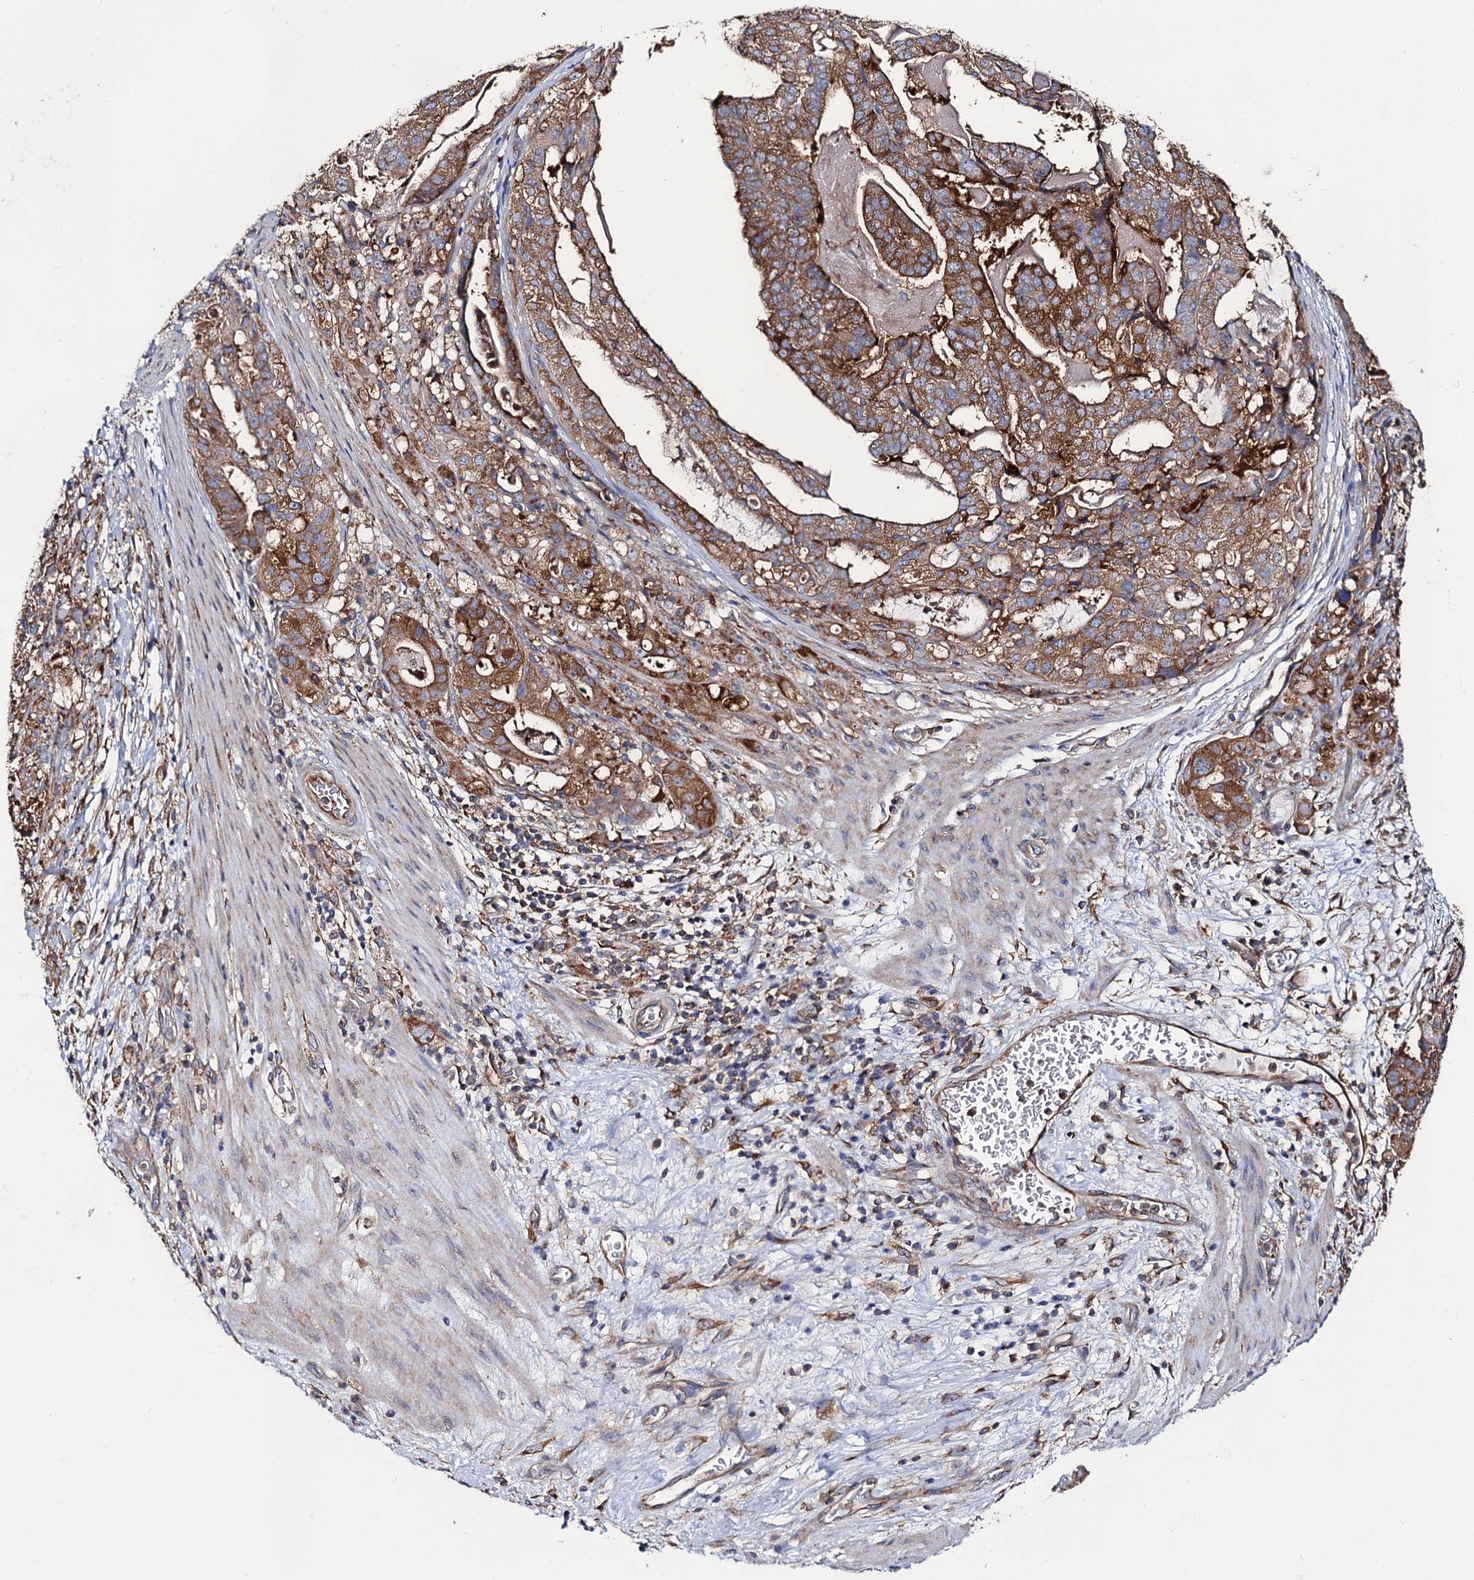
{"staining": {"intensity": "moderate", "quantity": ">75%", "location": "cytoplasmic/membranous"}, "tissue": "stomach cancer", "cell_type": "Tumor cells", "image_type": "cancer", "snomed": [{"axis": "morphology", "description": "Adenocarcinoma, NOS"}, {"axis": "topography", "description": "Stomach"}], "caption": "About >75% of tumor cells in adenocarcinoma (stomach) reveal moderate cytoplasmic/membranous protein positivity as visualized by brown immunohistochemical staining.", "gene": "DYDC1", "patient": {"sex": "male", "age": 48}}